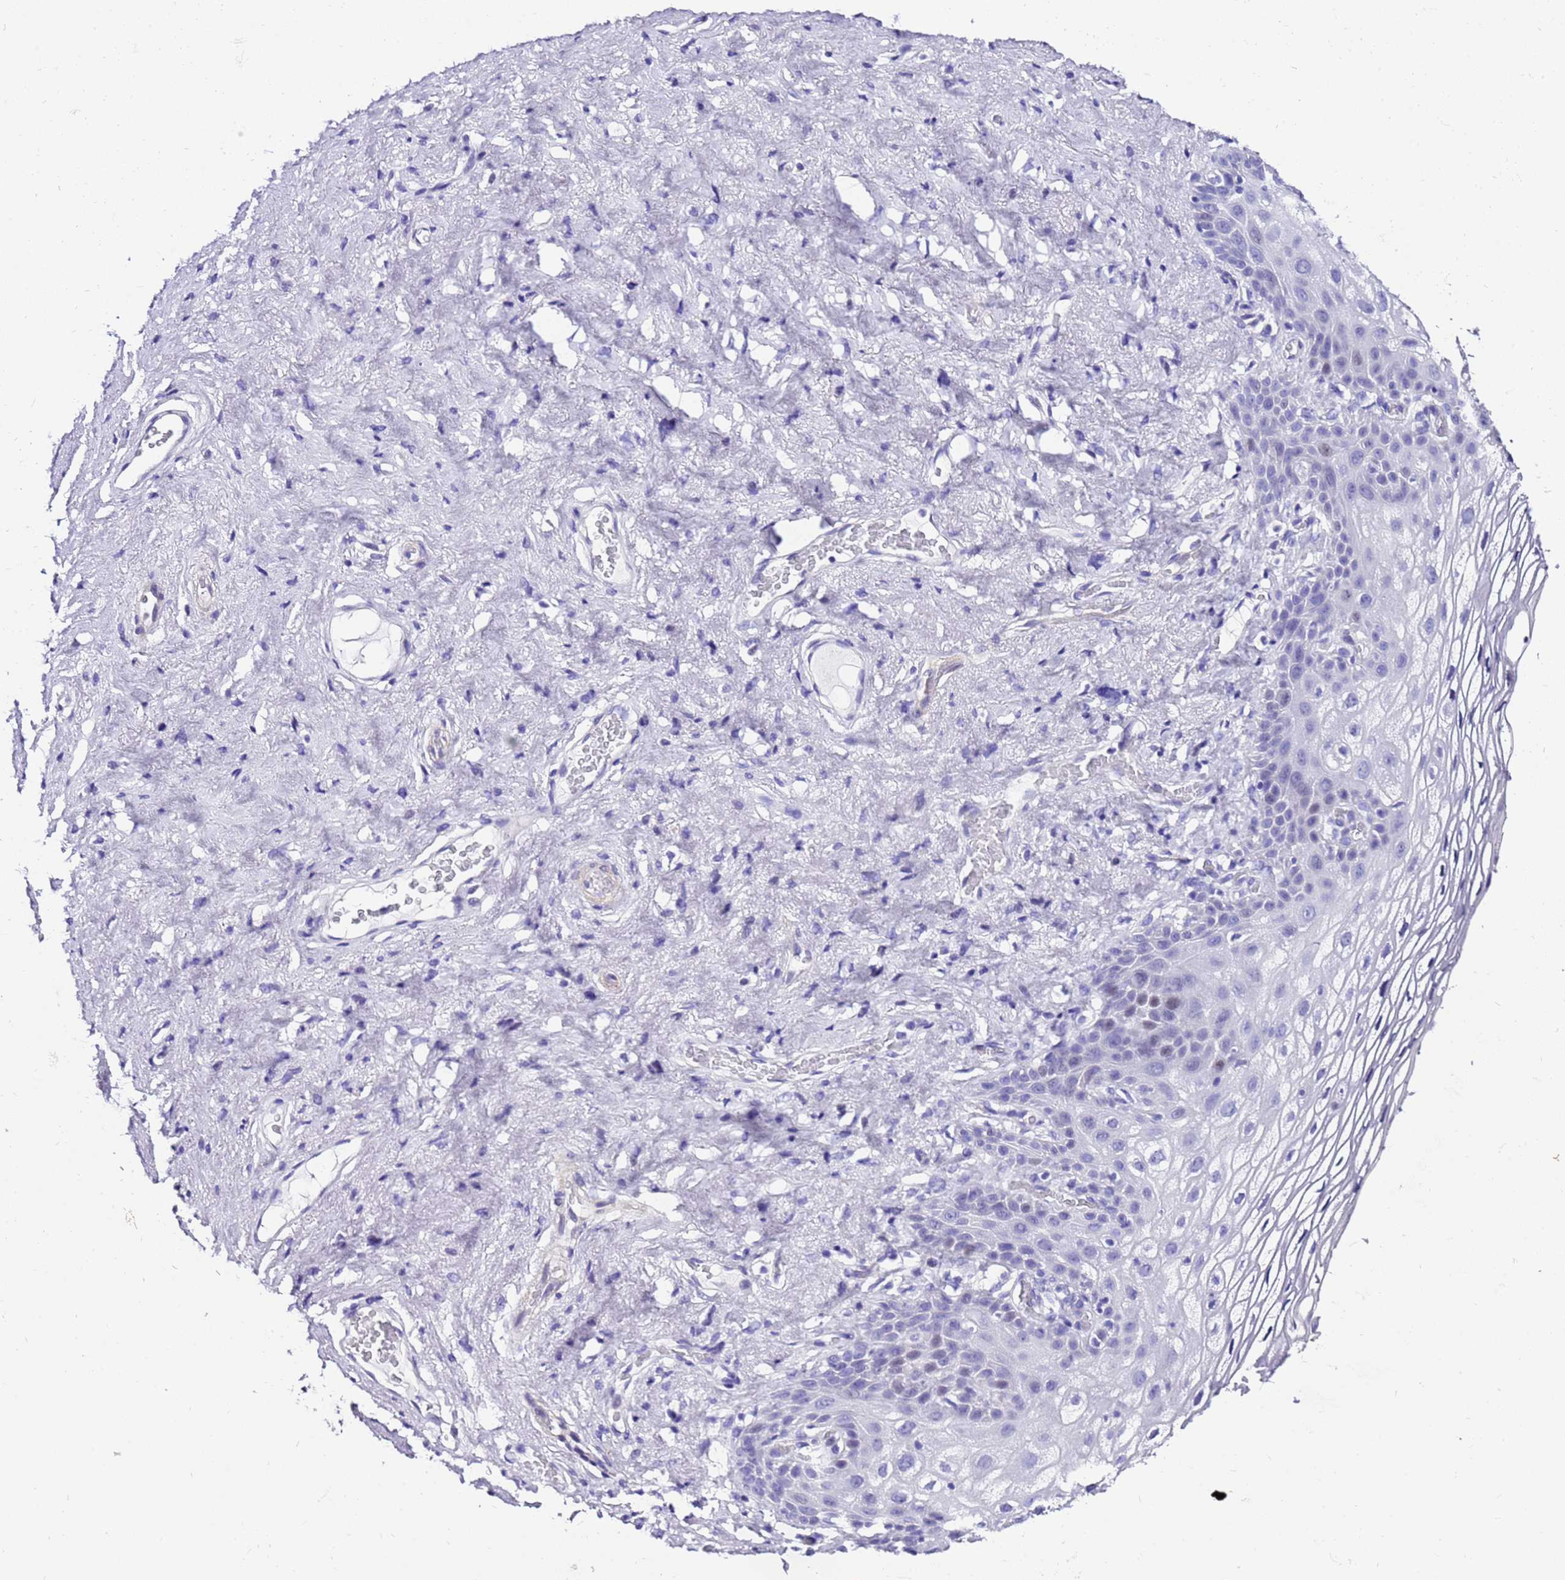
{"staining": {"intensity": "negative", "quantity": "none", "location": "none"}, "tissue": "vagina", "cell_type": "Squamous epithelial cells", "image_type": "normal", "snomed": [{"axis": "morphology", "description": "Normal tissue, NOS"}, {"axis": "topography", "description": "Vagina"}], "caption": "Immunohistochemistry of unremarkable vagina reveals no expression in squamous epithelial cells. The staining is performed using DAB (3,3'-diaminobenzidine) brown chromogen with nuclei counter-stained in using hematoxylin.", "gene": "ZNF417", "patient": {"sex": "female", "age": 68}}